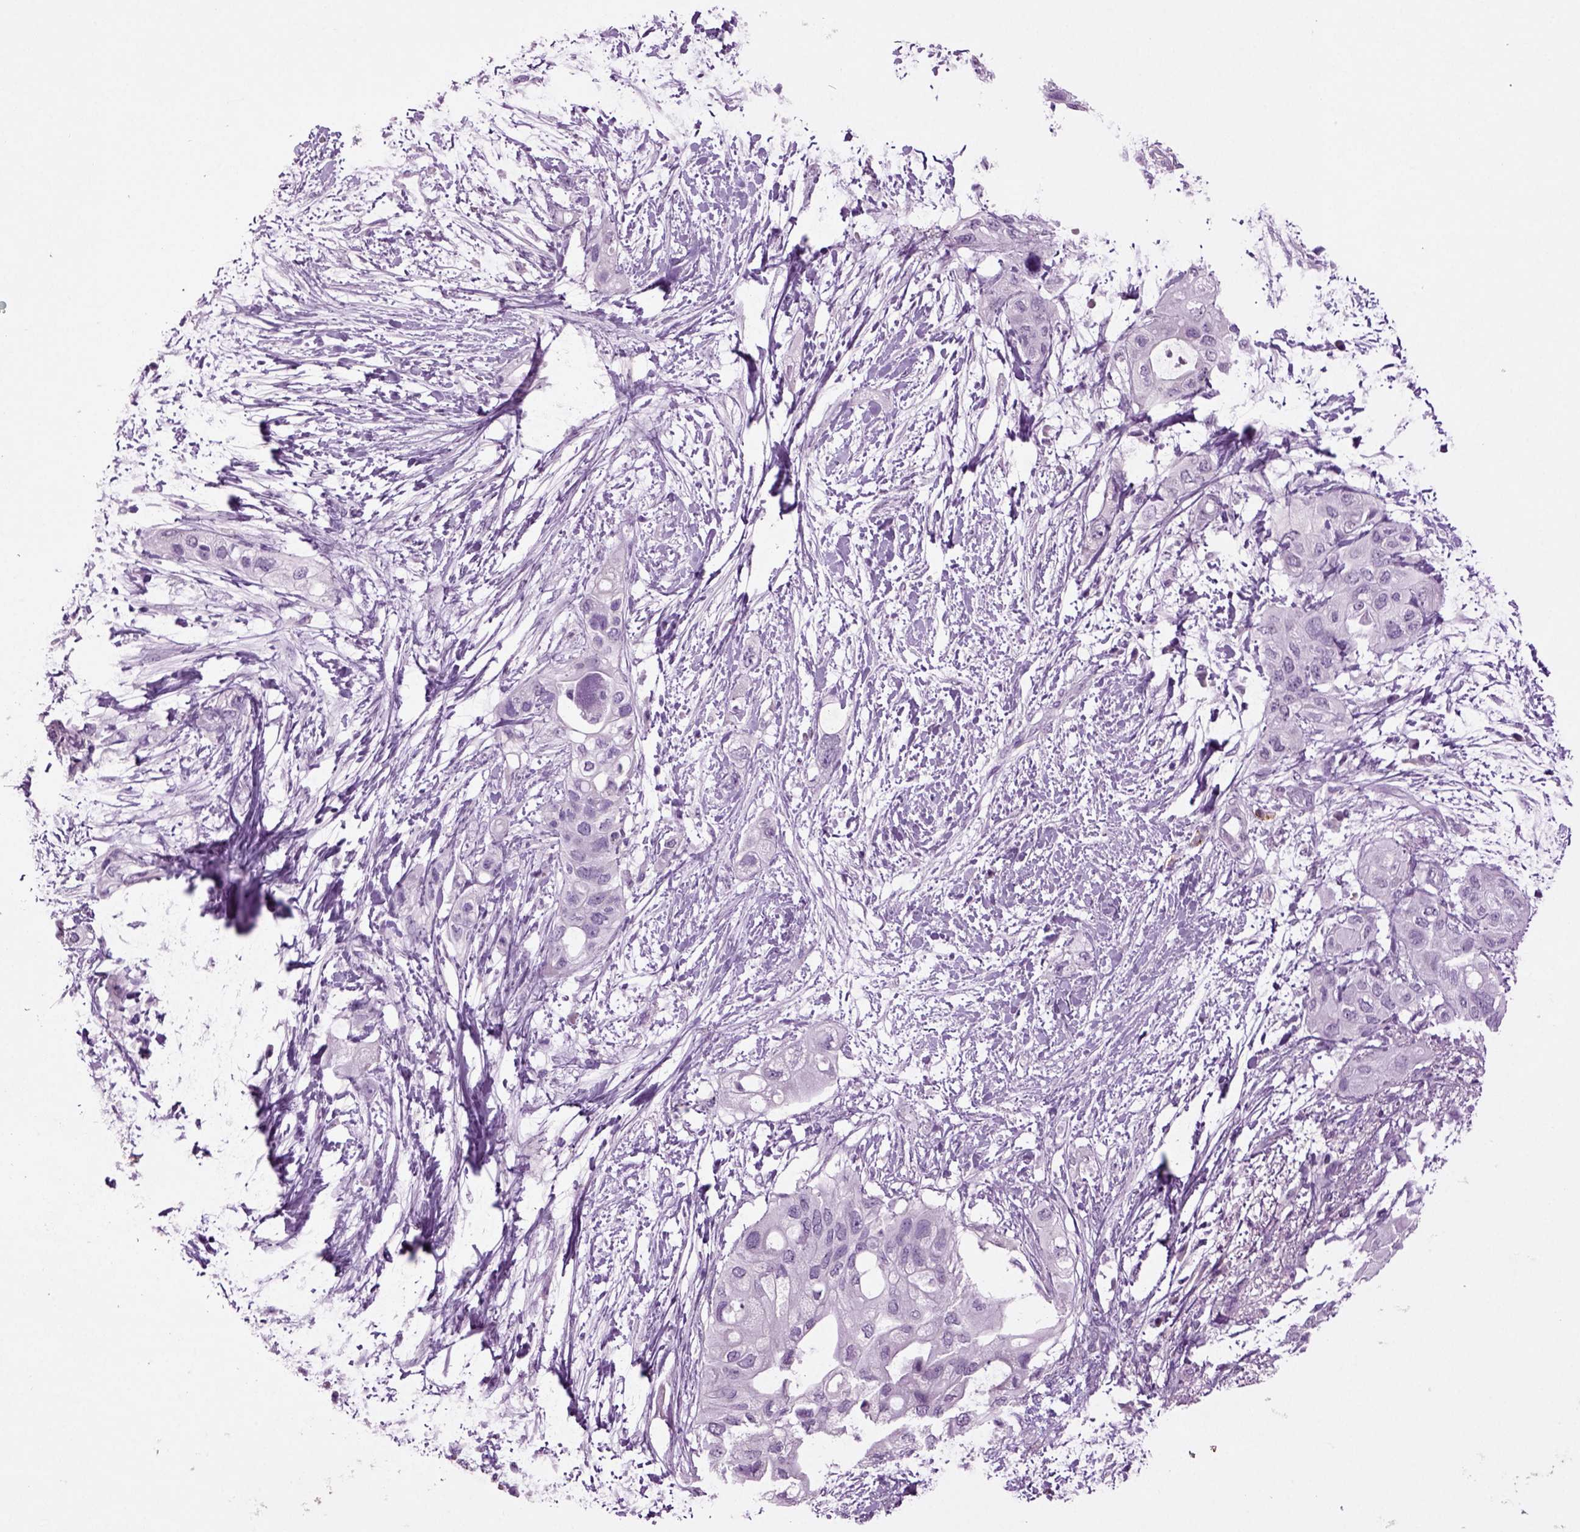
{"staining": {"intensity": "negative", "quantity": "none", "location": "none"}, "tissue": "pancreatic cancer", "cell_type": "Tumor cells", "image_type": "cancer", "snomed": [{"axis": "morphology", "description": "Adenocarcinoma, NOS"}, {"axis": "topography", "description": "Pancreas"}], "caption": "Tumor cells show no significant protein staining in pancreatic cancer.", "gene": "SLC17A6", "patient": {"sex": "female", "age": 72}}